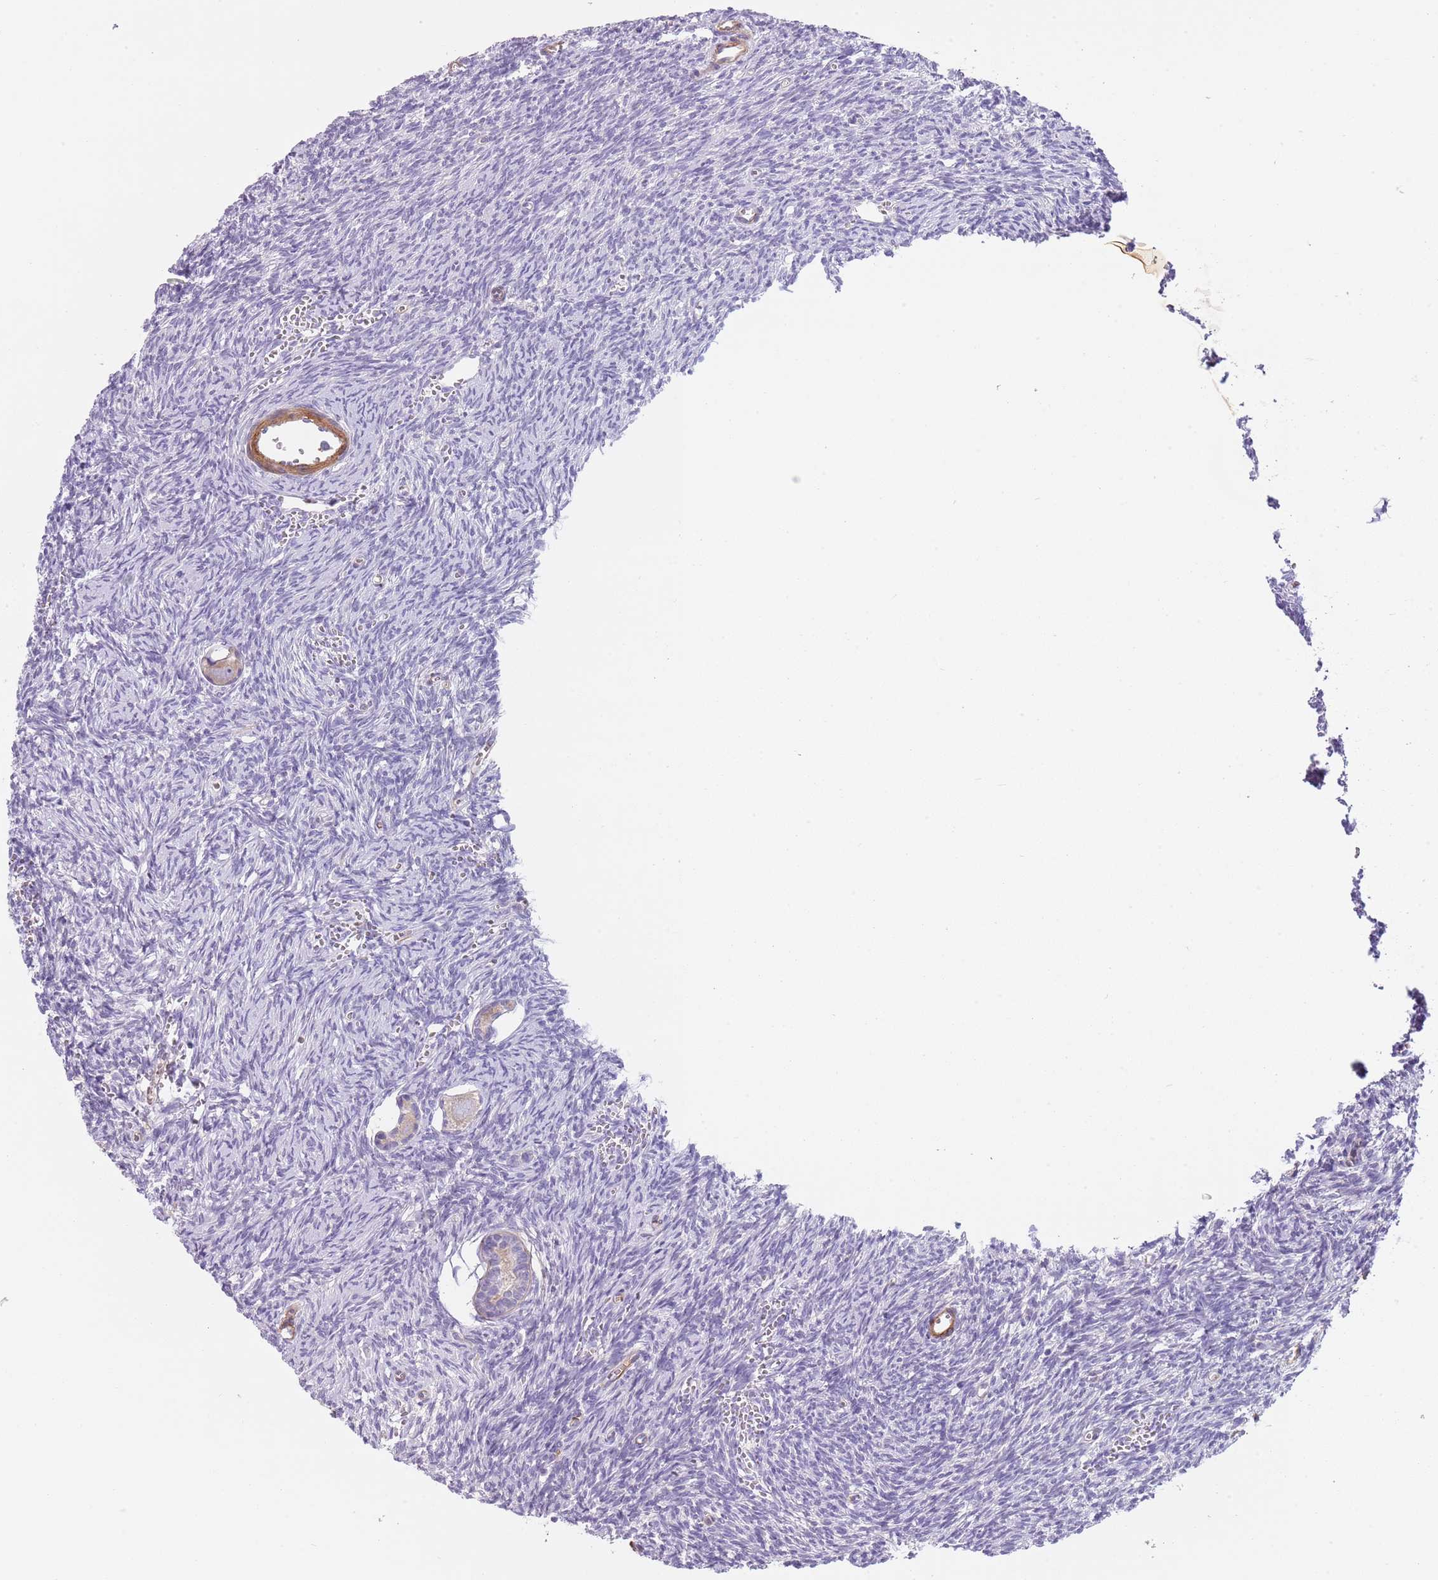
{"staining": {"intensity": "weak", "quantity": ">75%", "location": "cytoplasmic/membranous"}, "tissue": "ovary", "cell_type": "Follicle cells", "image_type": "normal", "snomed": [{"axis": "morphology", "description": "Normal tissue, NOS"}, {"axis": "topography", "description": "Ovary"}], "caption": "Protein expression analysis of unremarkable ovary displays weak cytoplasmic/membranous expression in about >75% of follicle cells.", "gene": "TINAGL1", "patient": {"sex": "female", "age": 39}}